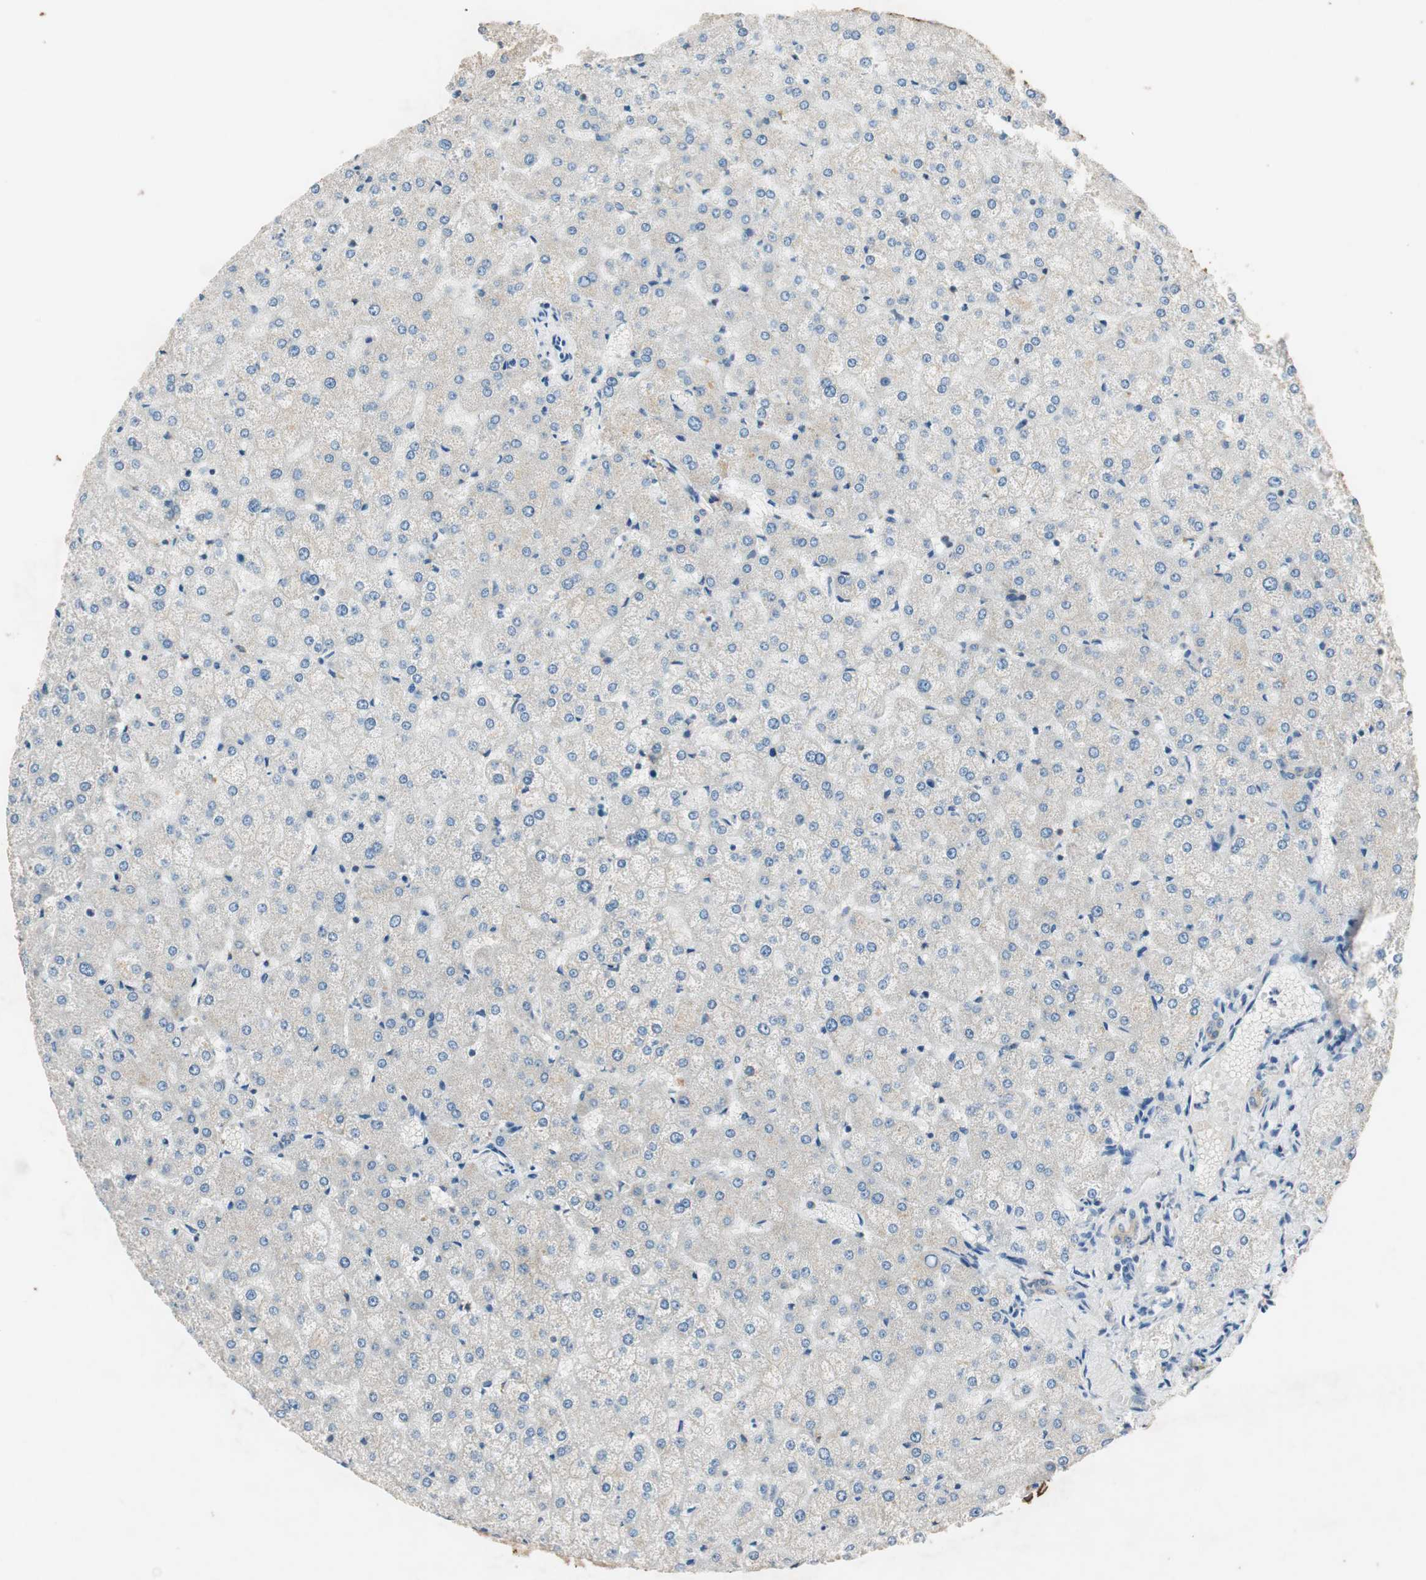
{"staining": {"intensity": "weak", "quantity": ">75%", "location": "cytoplasmic/membranous"}, "tissue": "liver", "cell_type": "Cholangiocytes", "image_type": "normal", "snomed": [{"axis": "morphology", "description": "Normal tissue, NOS"}, {"axis": "topography", "description": "Liver"}], "caption": "DAB (3,3'-diaminobenzidine) immunohistochemical staining of normal liver demonstrates weak cytoplasmic/membranous protein staining in about >75% of cholangiocytes.", "gene": "SERPINB5", "patient": {"sex": "female", "age": 32}}